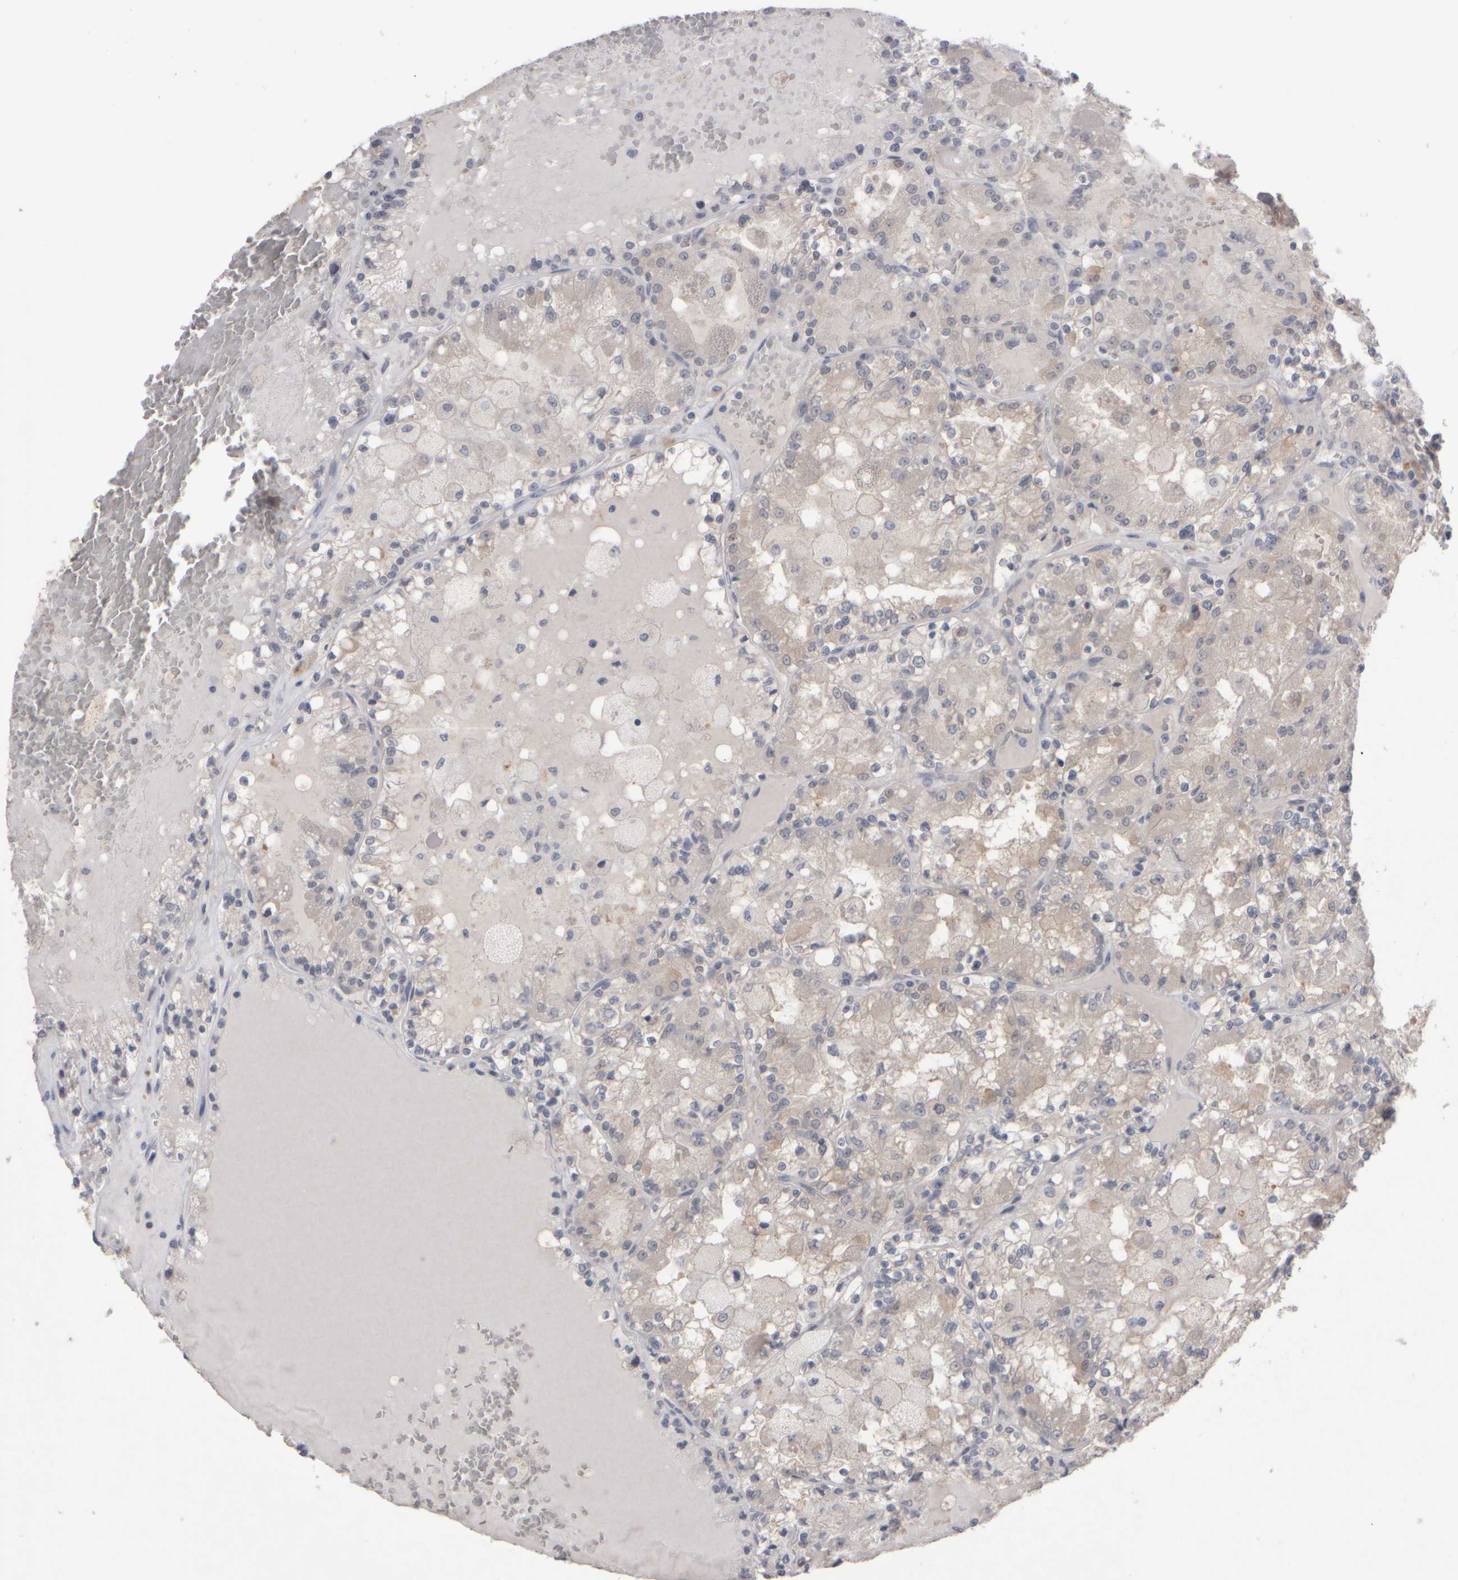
{"staining": {"intensity": "negative", "quantity": "none", "location": "none"}, "tissue": "renal cancer", "cell_type": "Tumor cells", "image_type": "cancer", "snomed": [{"axis": "morphology", "description": "Adenocarcinoma, NOS"}, {"axis": "topography", "description": "Kidney"}], "caption": "Tumor cells are negative for brown protein staining in renal adenocarcinoma.", "gene": "EPHX2", "patient": {"sex": "female", "age": 56}}